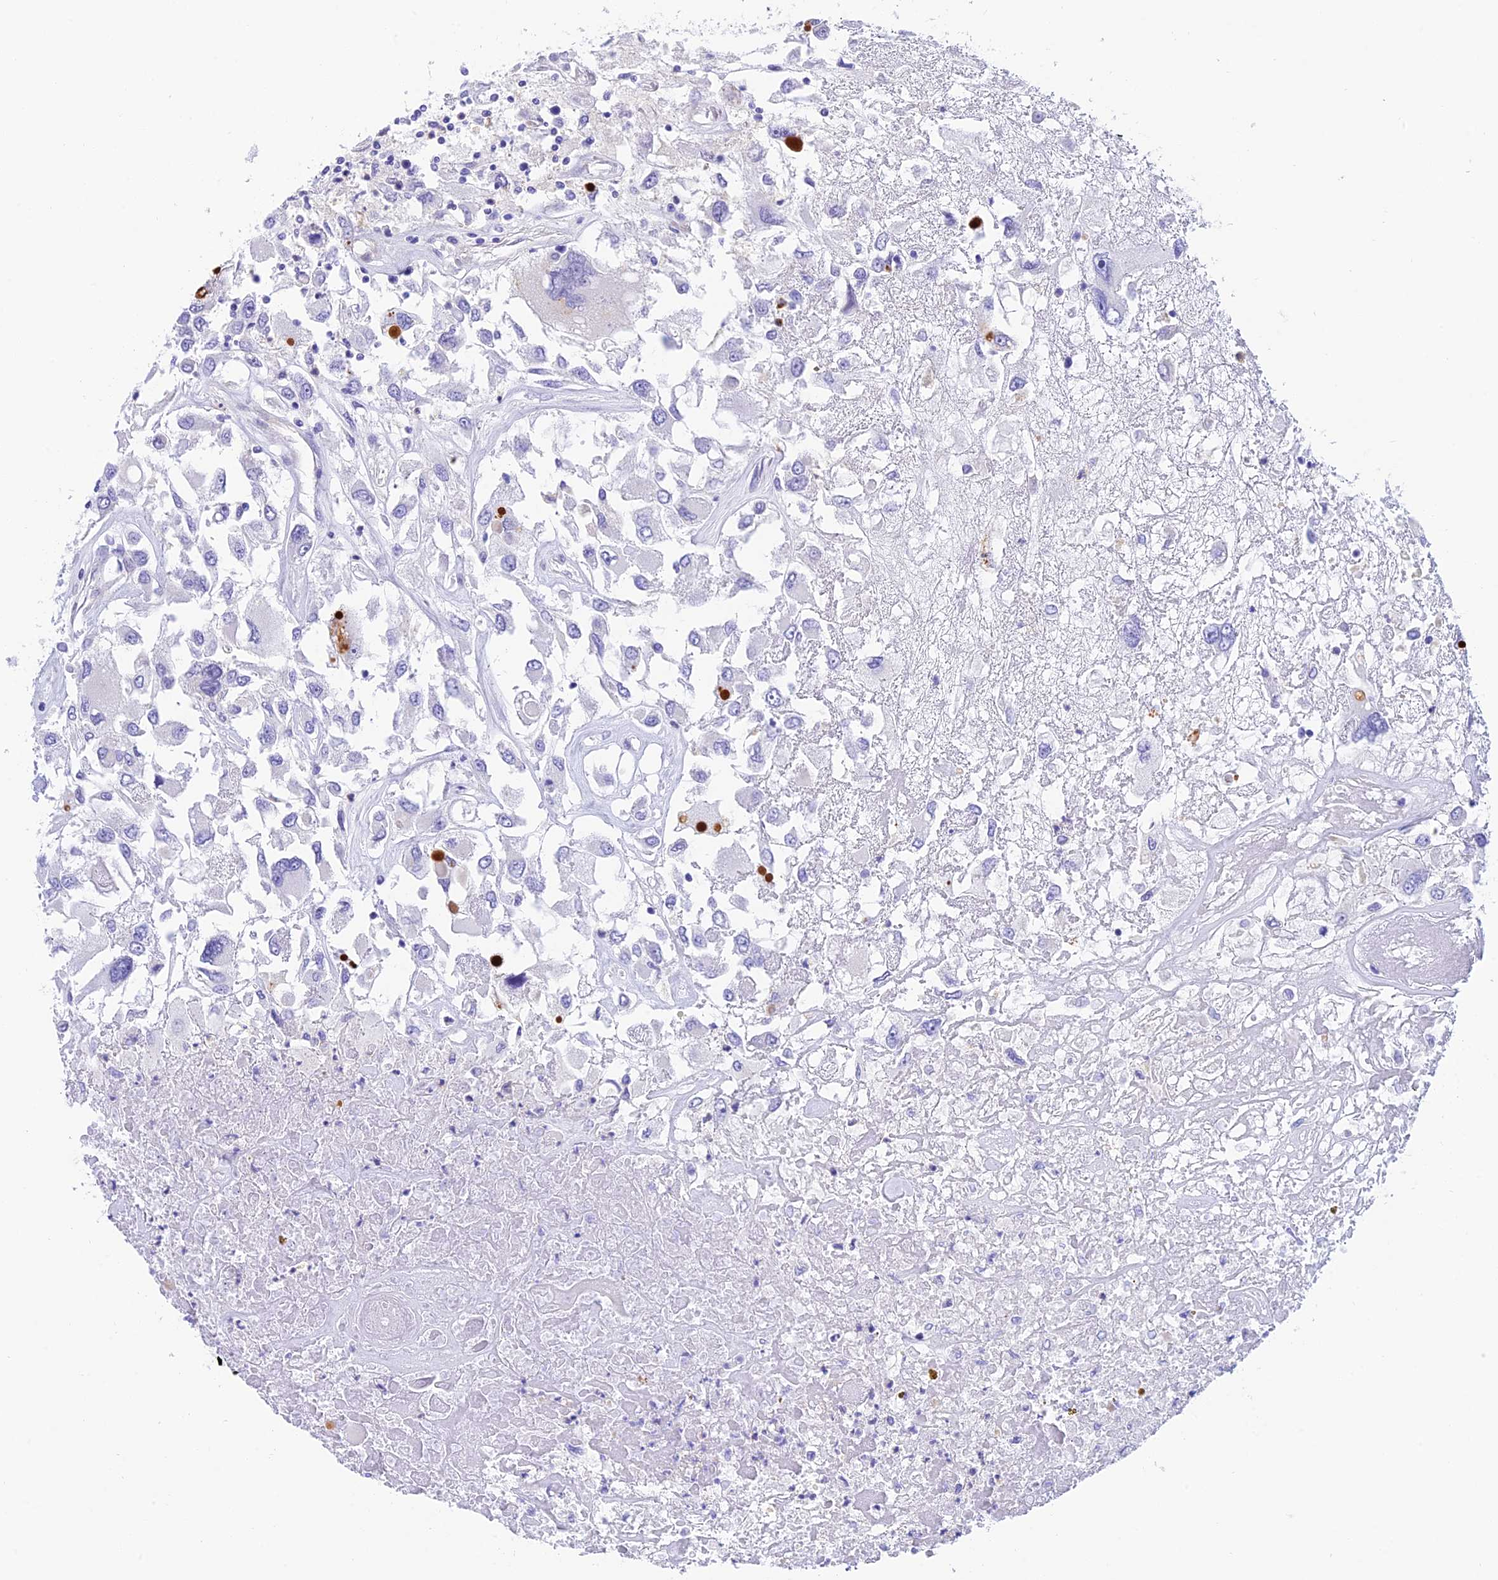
{"staining": {"intensity": "negative", "quantity": "none", "location": "none"}, "tissue": "renal cancer", "cell_type": "Tumor cells", "image_type": "cancer", "snomed": [{"axis": "morphology", "description": "Adenocarcinoma, NOS"}, {"axis": "topography", "description": "Kidney"}], "caption": "Immunohistochemical staining of renal cancer (adenocarcinoma) displays no significant staining in tumor cells.", "gene": "C17orf67", "patient": {"sex": "female", "age": 52}}